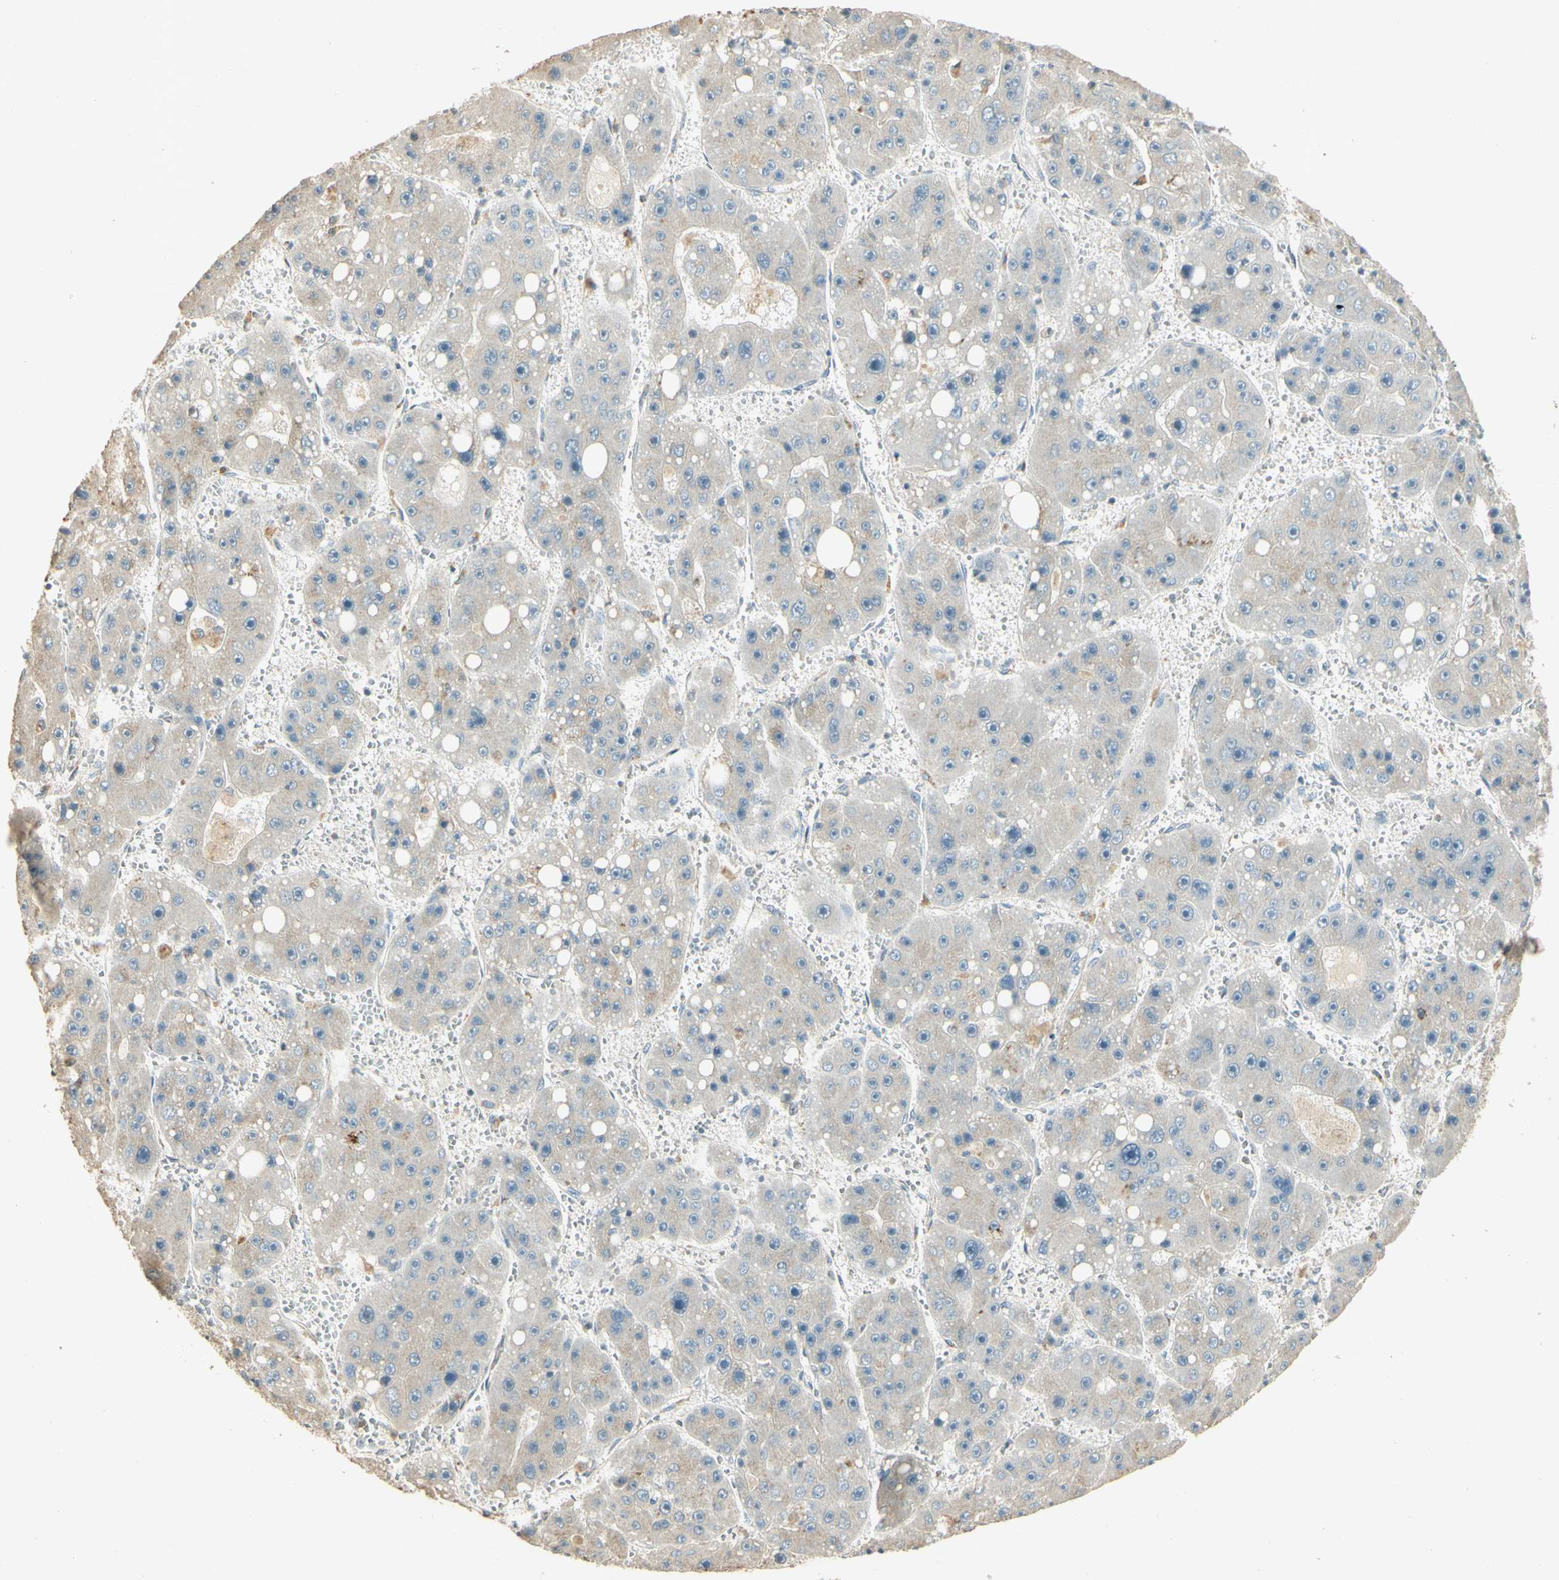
{"staining": {"intensity": "weak", "quantity": "25%-75%", "location": "cytoplasmic/membranous"}, "tissue": "liver cancer", "cell_type": "Tumor cells", "image_type": "cancer", "snomed": [{"axis": "morphology", "description": "Carcinoma, Hepatocellular, NOS"}, {"axis": "topography", "description": "Liver"}], "caption": "Weak cytoplasmic/membranous expression for a protein is seen in about 25%-75% of tumor cells of liver hepatocellular carcinoma using immunohistochemistry.", "gene": "UXS1", "patient": {"sex": "female", "age": 61}}